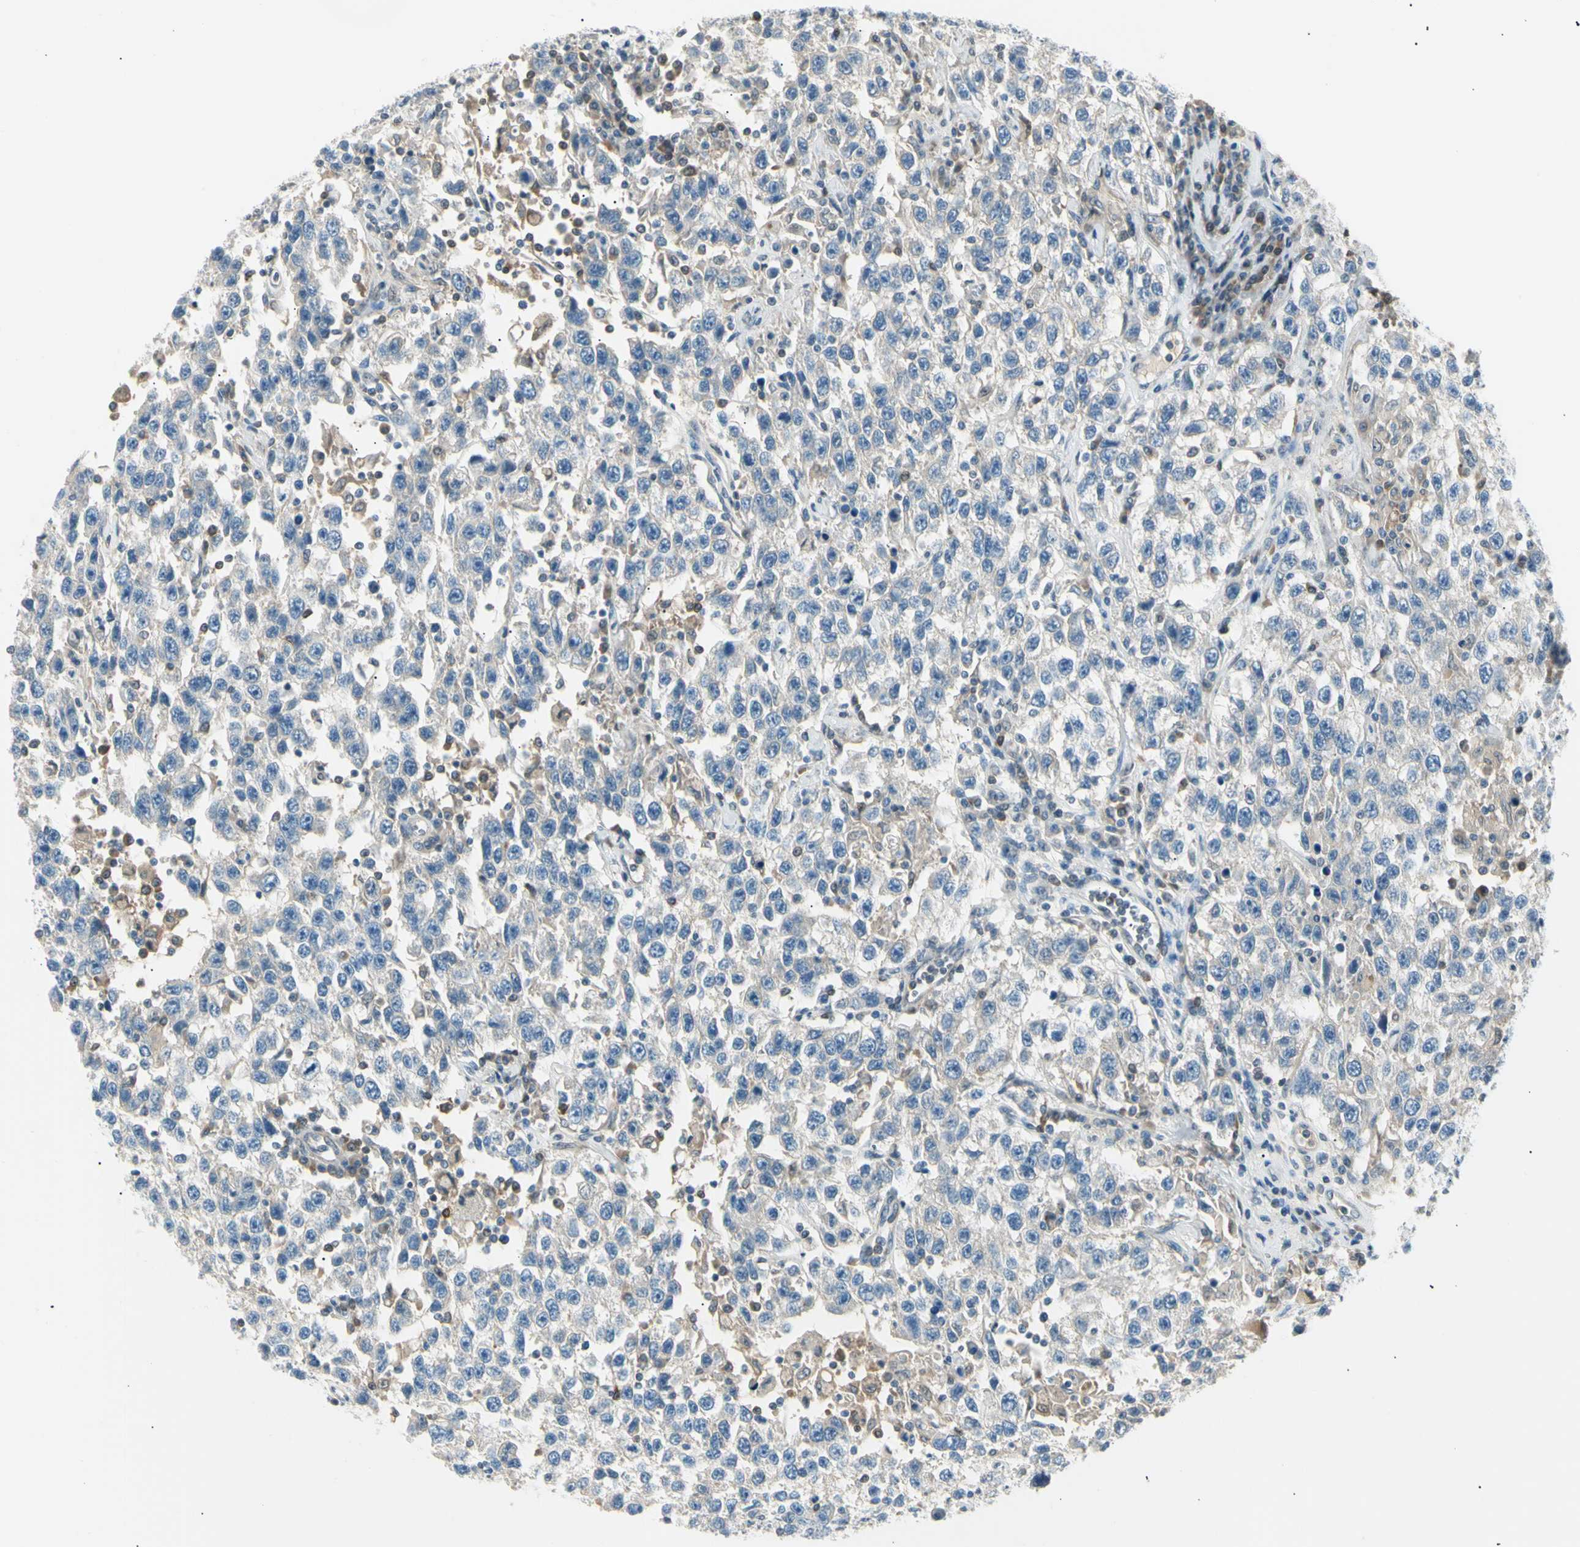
{"staining": {"intensity": "negative", "quantity": "none", "location": "none"}, "tissue": "testis cancer", "cell_type": "Tumor cells", "image_type": "cancer", "snomed": [{"axis": "morphology", "description": "Seminoma, NOS"}, {"axis": "topography", "description": "Testis"}], "caption": "Image shows no protein expression in tumor cells of testis cancer (seminoma) tissue.", "gene": "LHPP", "patient": {"sex": "male", "age": 41}}